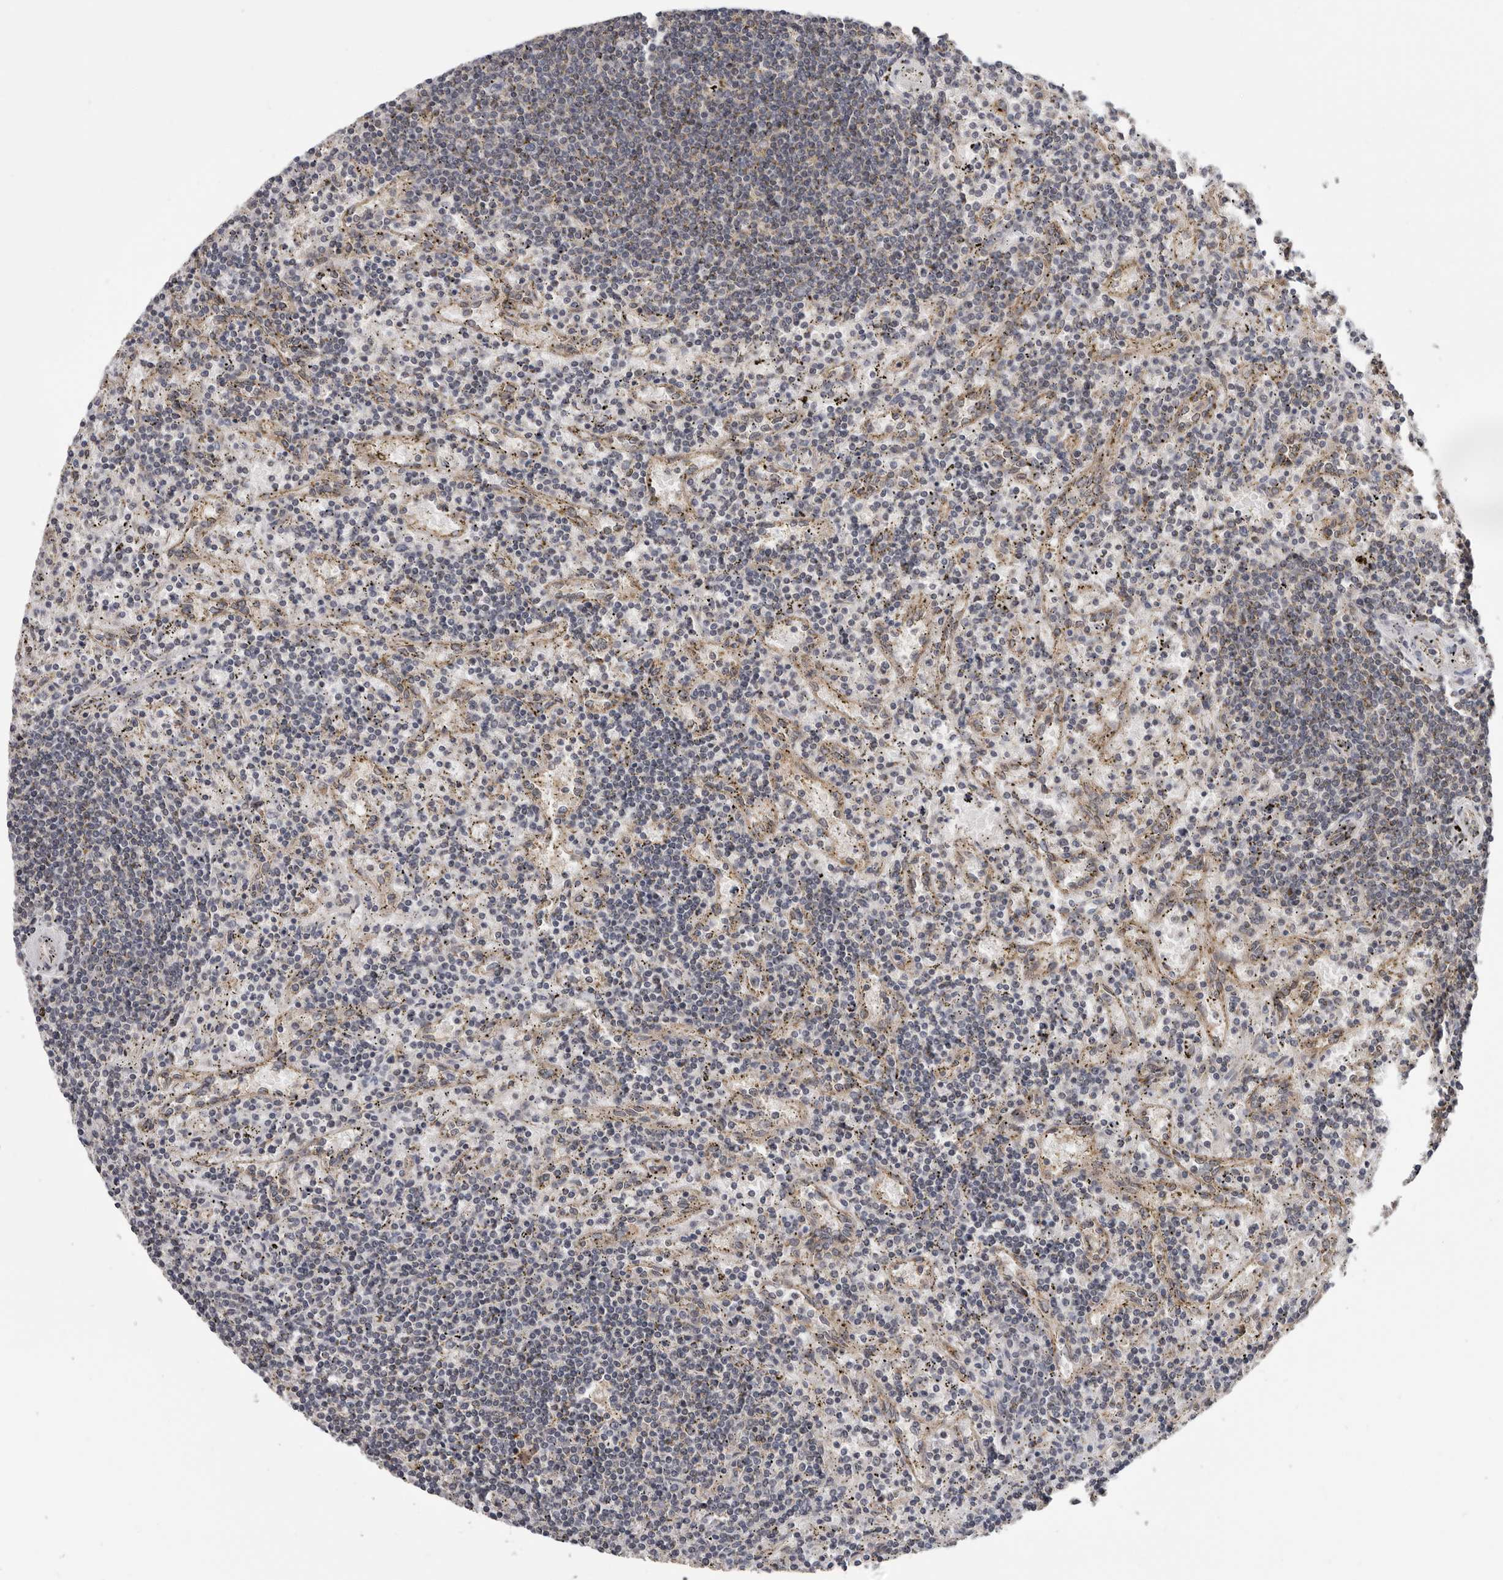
{"staining": {"intensity": "negative", "quantity": "none", "location": "none"}, "tissue": "lymphoma", "cell_type": "Tumor cells", "image_type": "cancer", "snomed": [{"axis": "morphology", "description": "Malignant lymphoma, non-Hodgkin's type, Low grade"}, {"axis": "topography", "description": "Spleen"}], "caption": "Protein analysis of malignant lymphoma, non-Hodgkin's type (low-grade) exhibits no significant staining in tumor cells.", "gene": "MOGAT2", "patient": {"sex": "male", "age": 76}}